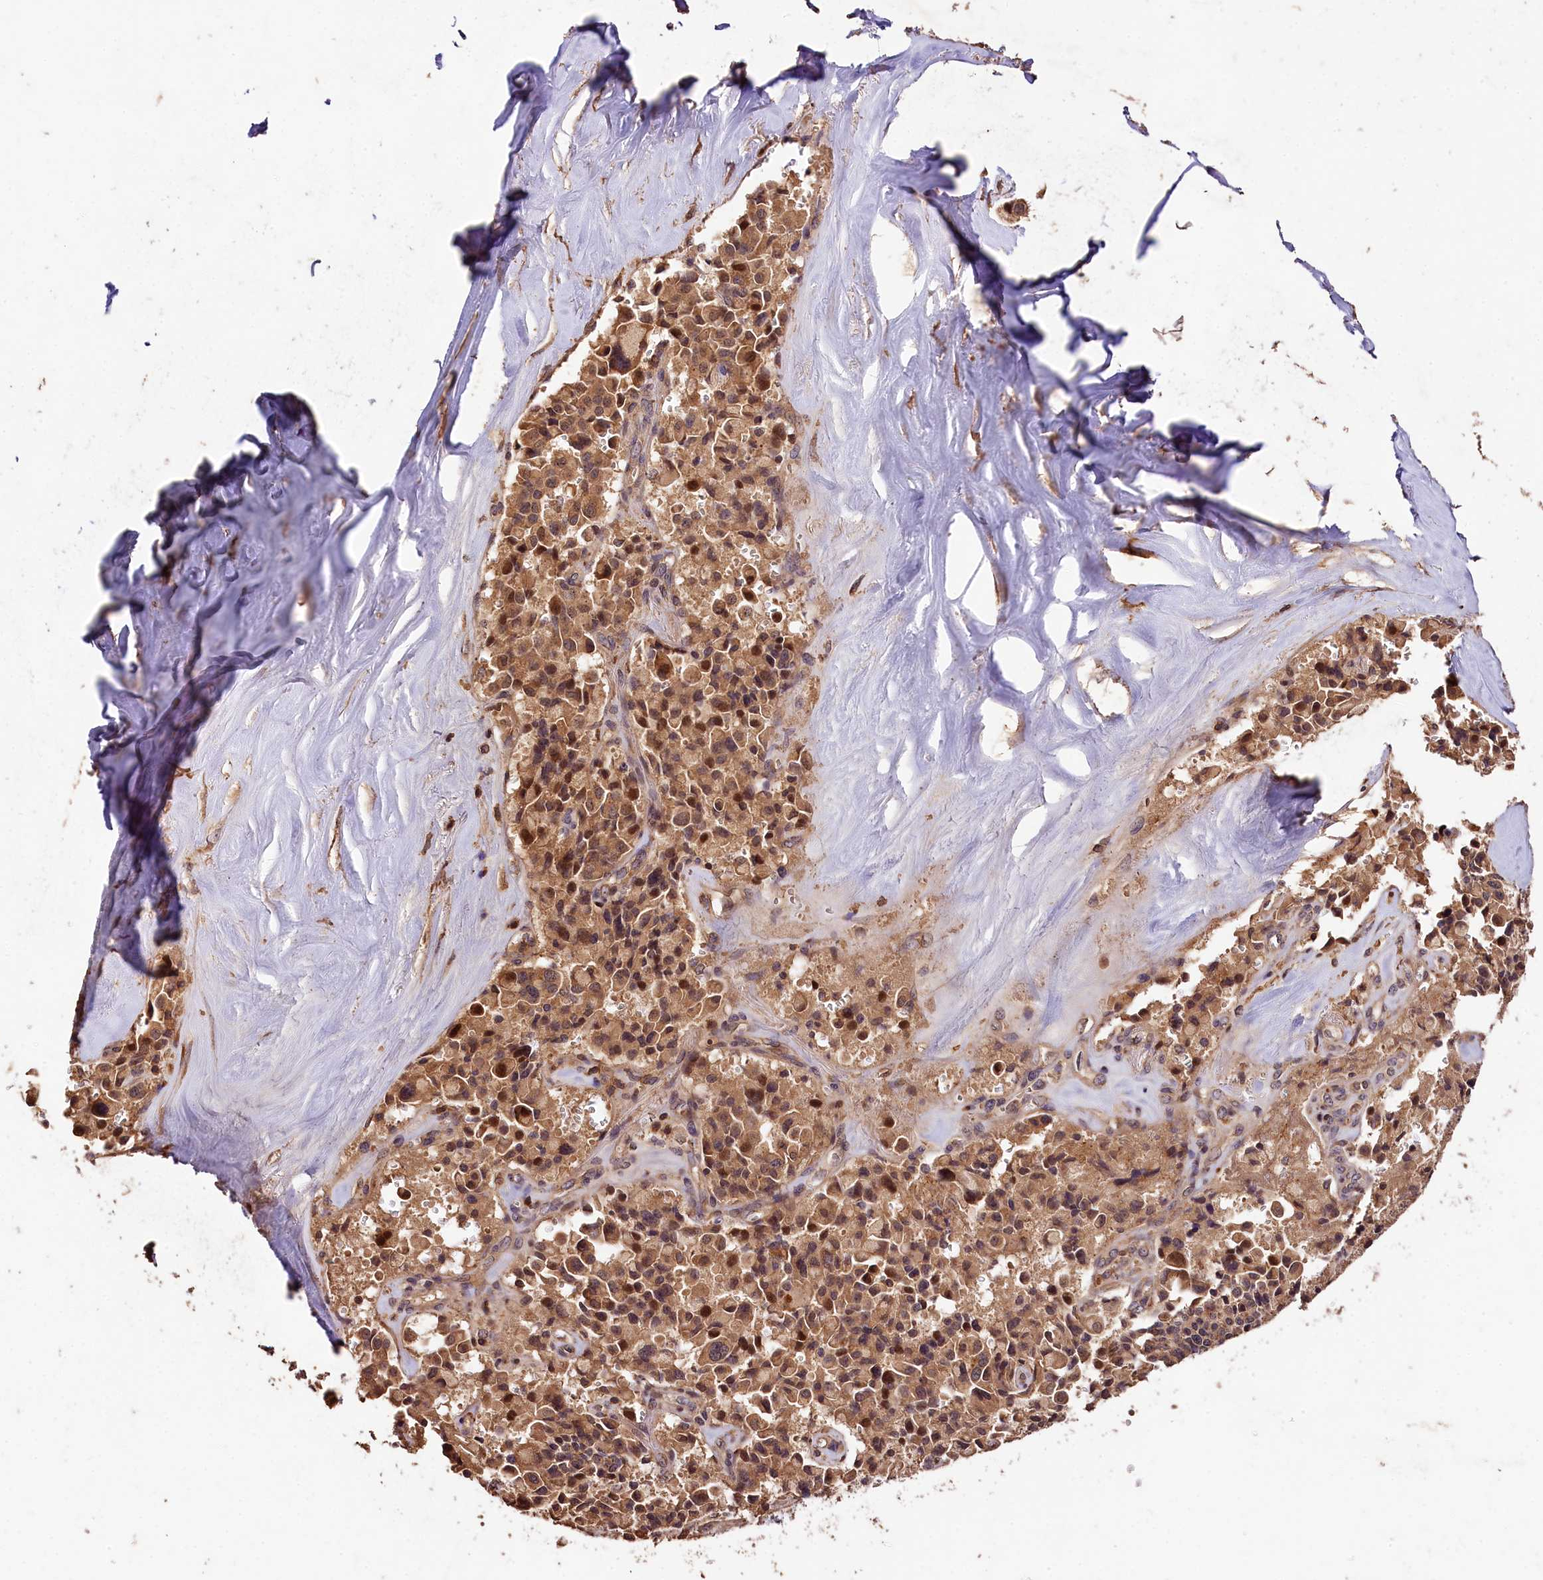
{"staining": {"intensity": "moderate", "quantity": ">75%", "location": "cytoplasmic/membranous"}, "tissue": "pancreatic cancer", "cell_type": "Tumor cells", "image_type": "cancer", "snomed": [{"axis": "morphology", "description": "Adenocarcinoma, NOS"}, {"axis": "topography", "description": "Pancreas"}], "caption": "There is medium levels of moderate cytoplasmic/membranous staining in tumor cells of adenocarcinoma (pancreatic), as demonstrated by immunohistochemical staining (brown color).", "gene": "KPTN", "patient": {"sex": "male", "age": 65}}